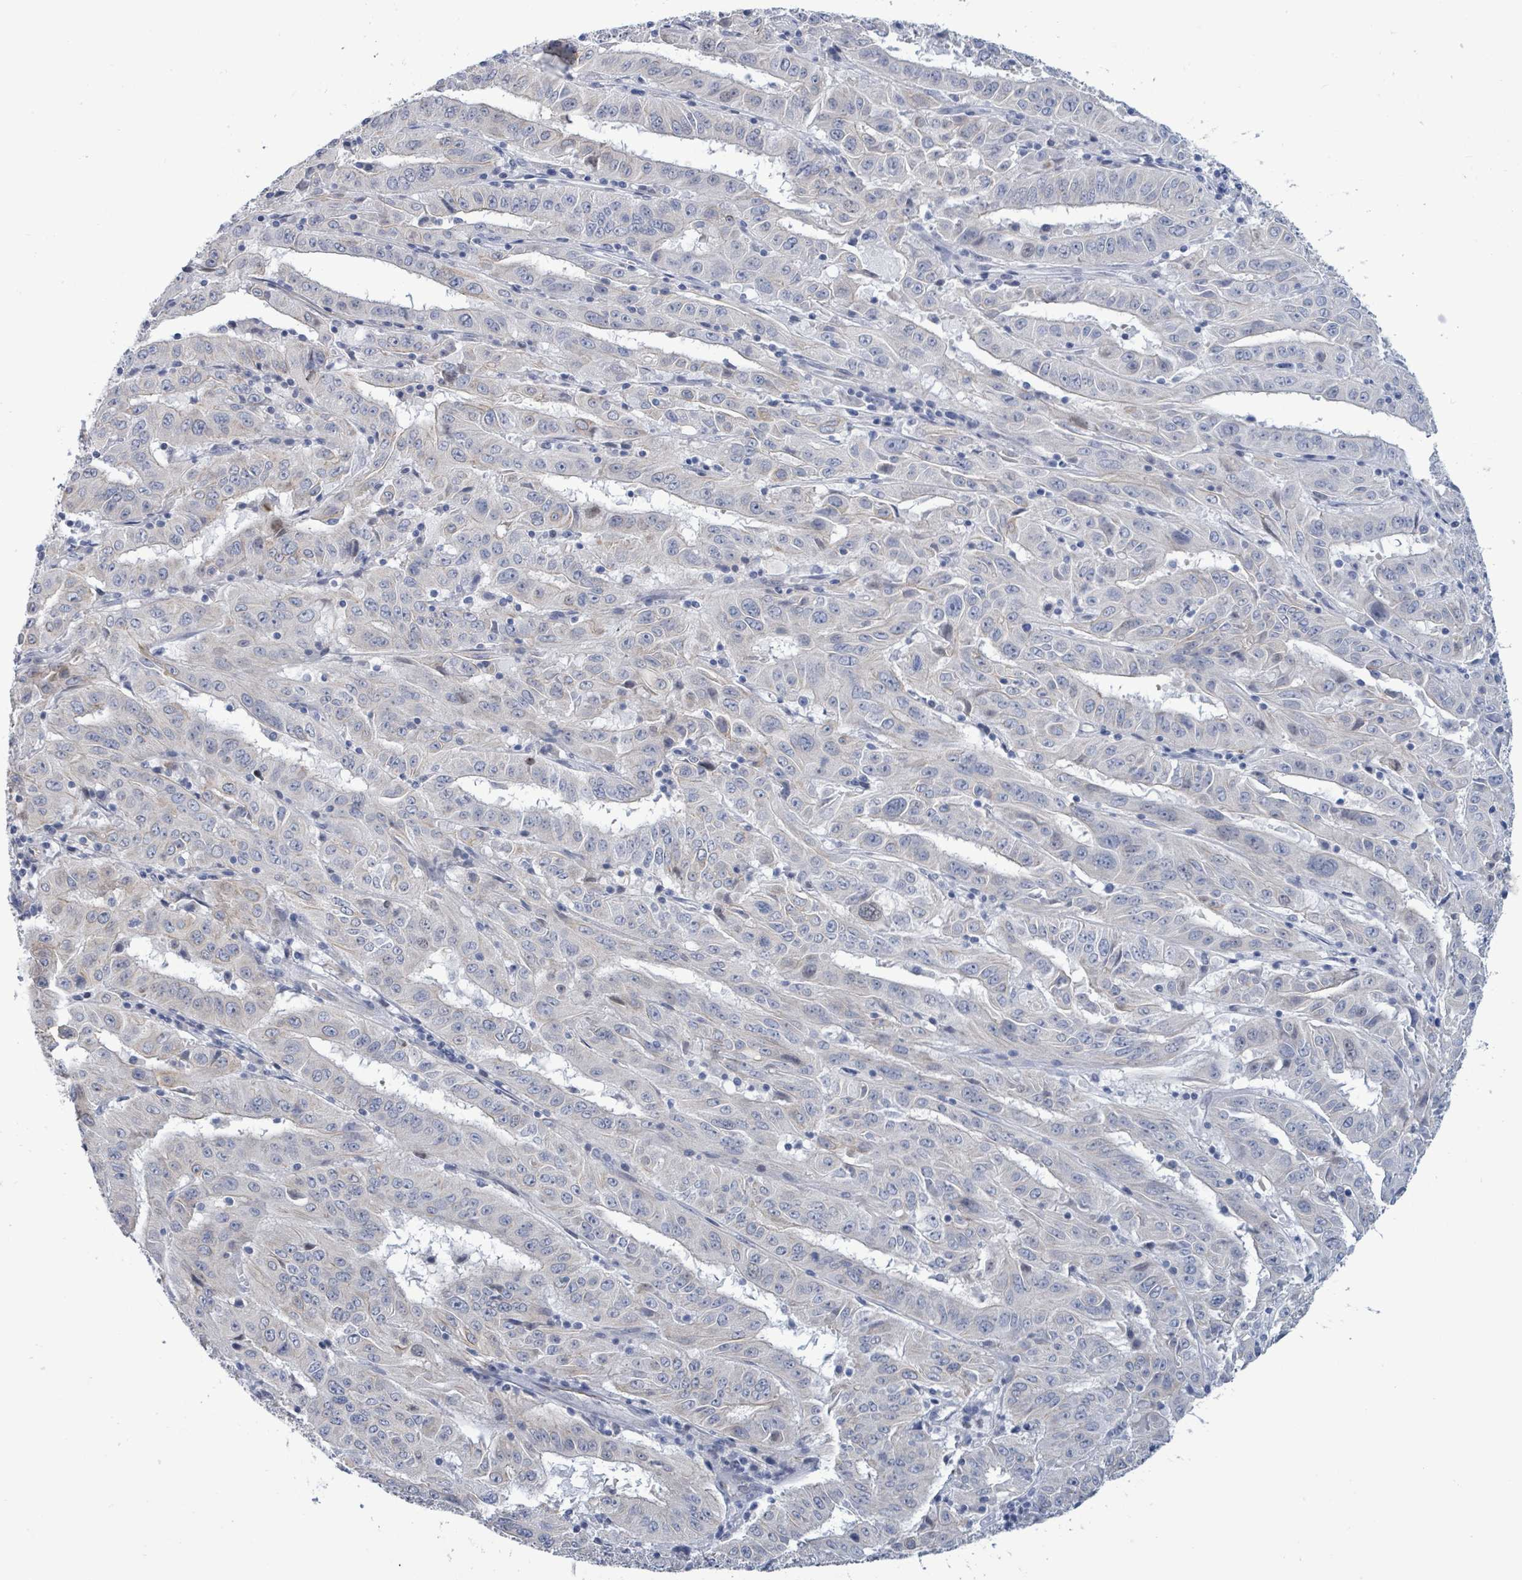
{"staining": {"intensity": "negative", "quantity": "none", "location": "none"}, "tissue": "pancreatic cancer", "cell_type": "Tumor cells", "image_type": "cancer", "snomed": [{"axis": "morphology", "description": "Adenocarcinoma, NOS"}, {"axis": "topography", "description": "Pancreas"}], "caption": "Immunohistochemistry (IHC) of adenocarcinoma (pancreatic) demonstrates no staining in tumor cells. (IHC, brightfield microscopy, high magnification).", "gene": "NTN3", "patient": {"sex": "male", "age": 63}}